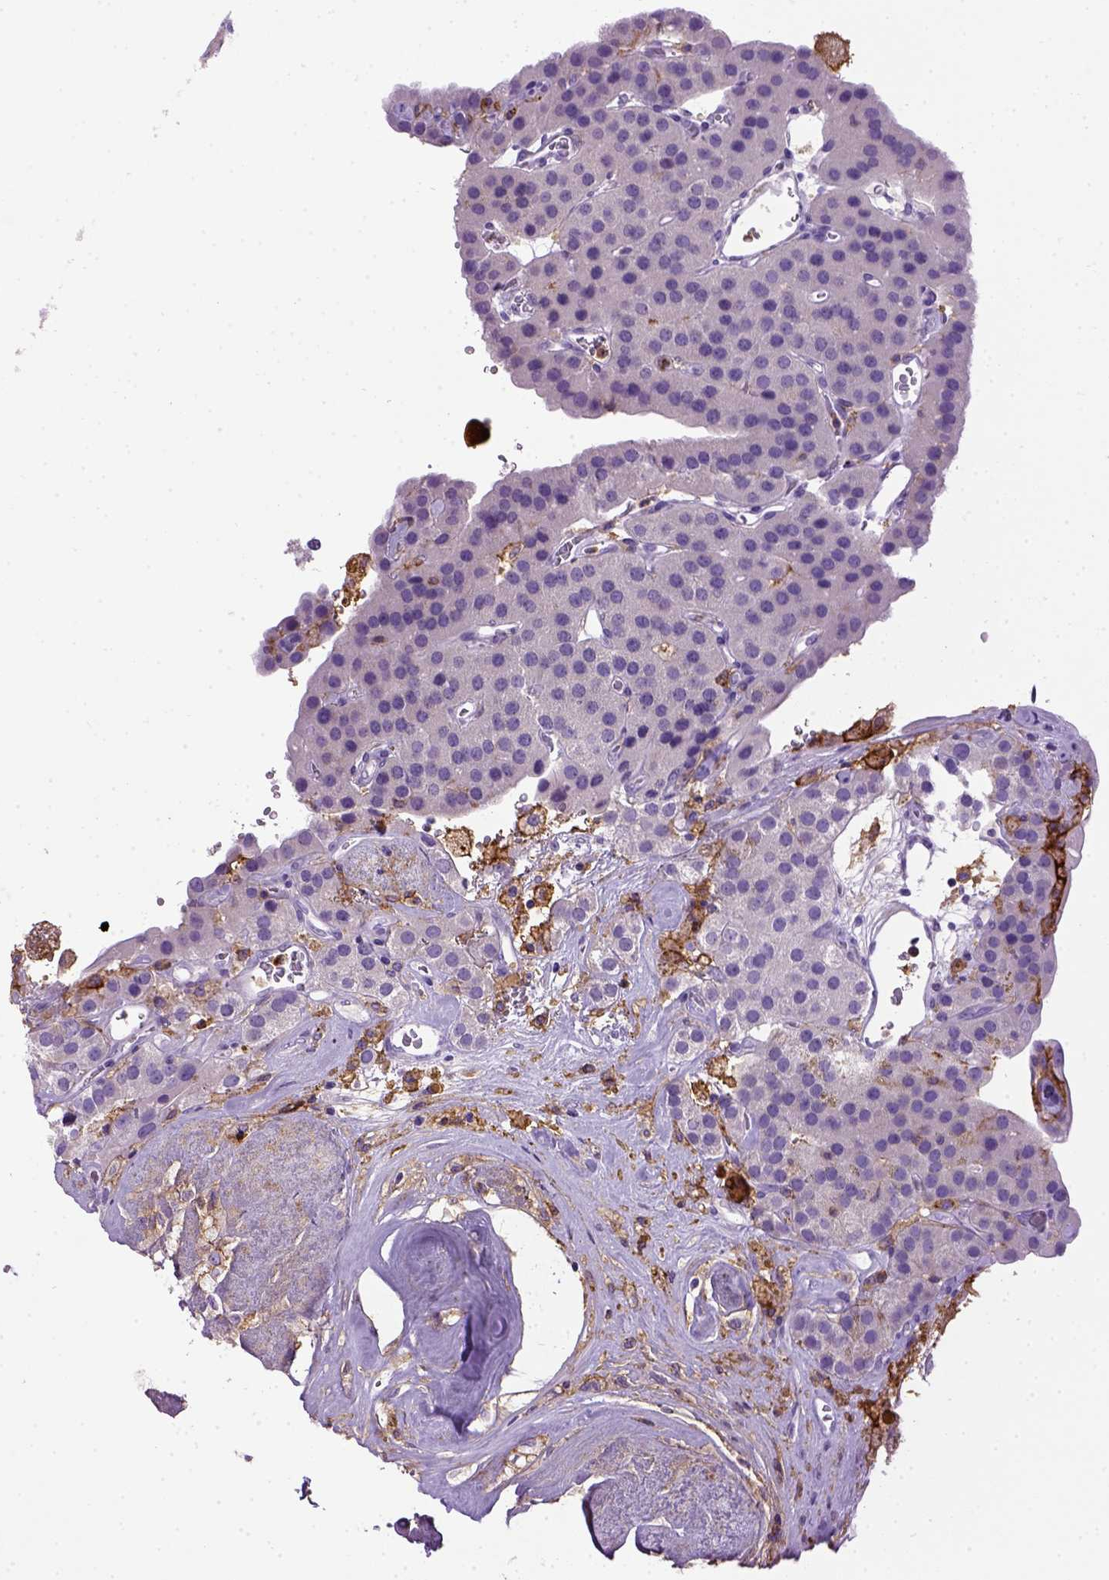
{"staining": {"intensity": "negative", "quantity": "none", "location": "none"}, "tissue": "parathyroid gland", "cell_type": "Glandular cells", "image_type": "normal", "snomed": [{"axis": "morphology", "description": "Normal tissue, NOS"}, {"axis": "morphology", "description": "Adenoma, NOS"}, {"axis": "topography", "description": "Parathyroid gland"}], "caption": "A photomicrograph of human parathyroid gland is negative for staining in glandular cells. Brightfield microscopy of immunohistochemistry (IHC) stained with DAB (brown) and hematoxylin (blue), captured at high magnification.", "gene": "ITGAX", "patient": {"sex": "female", "age": 86}}